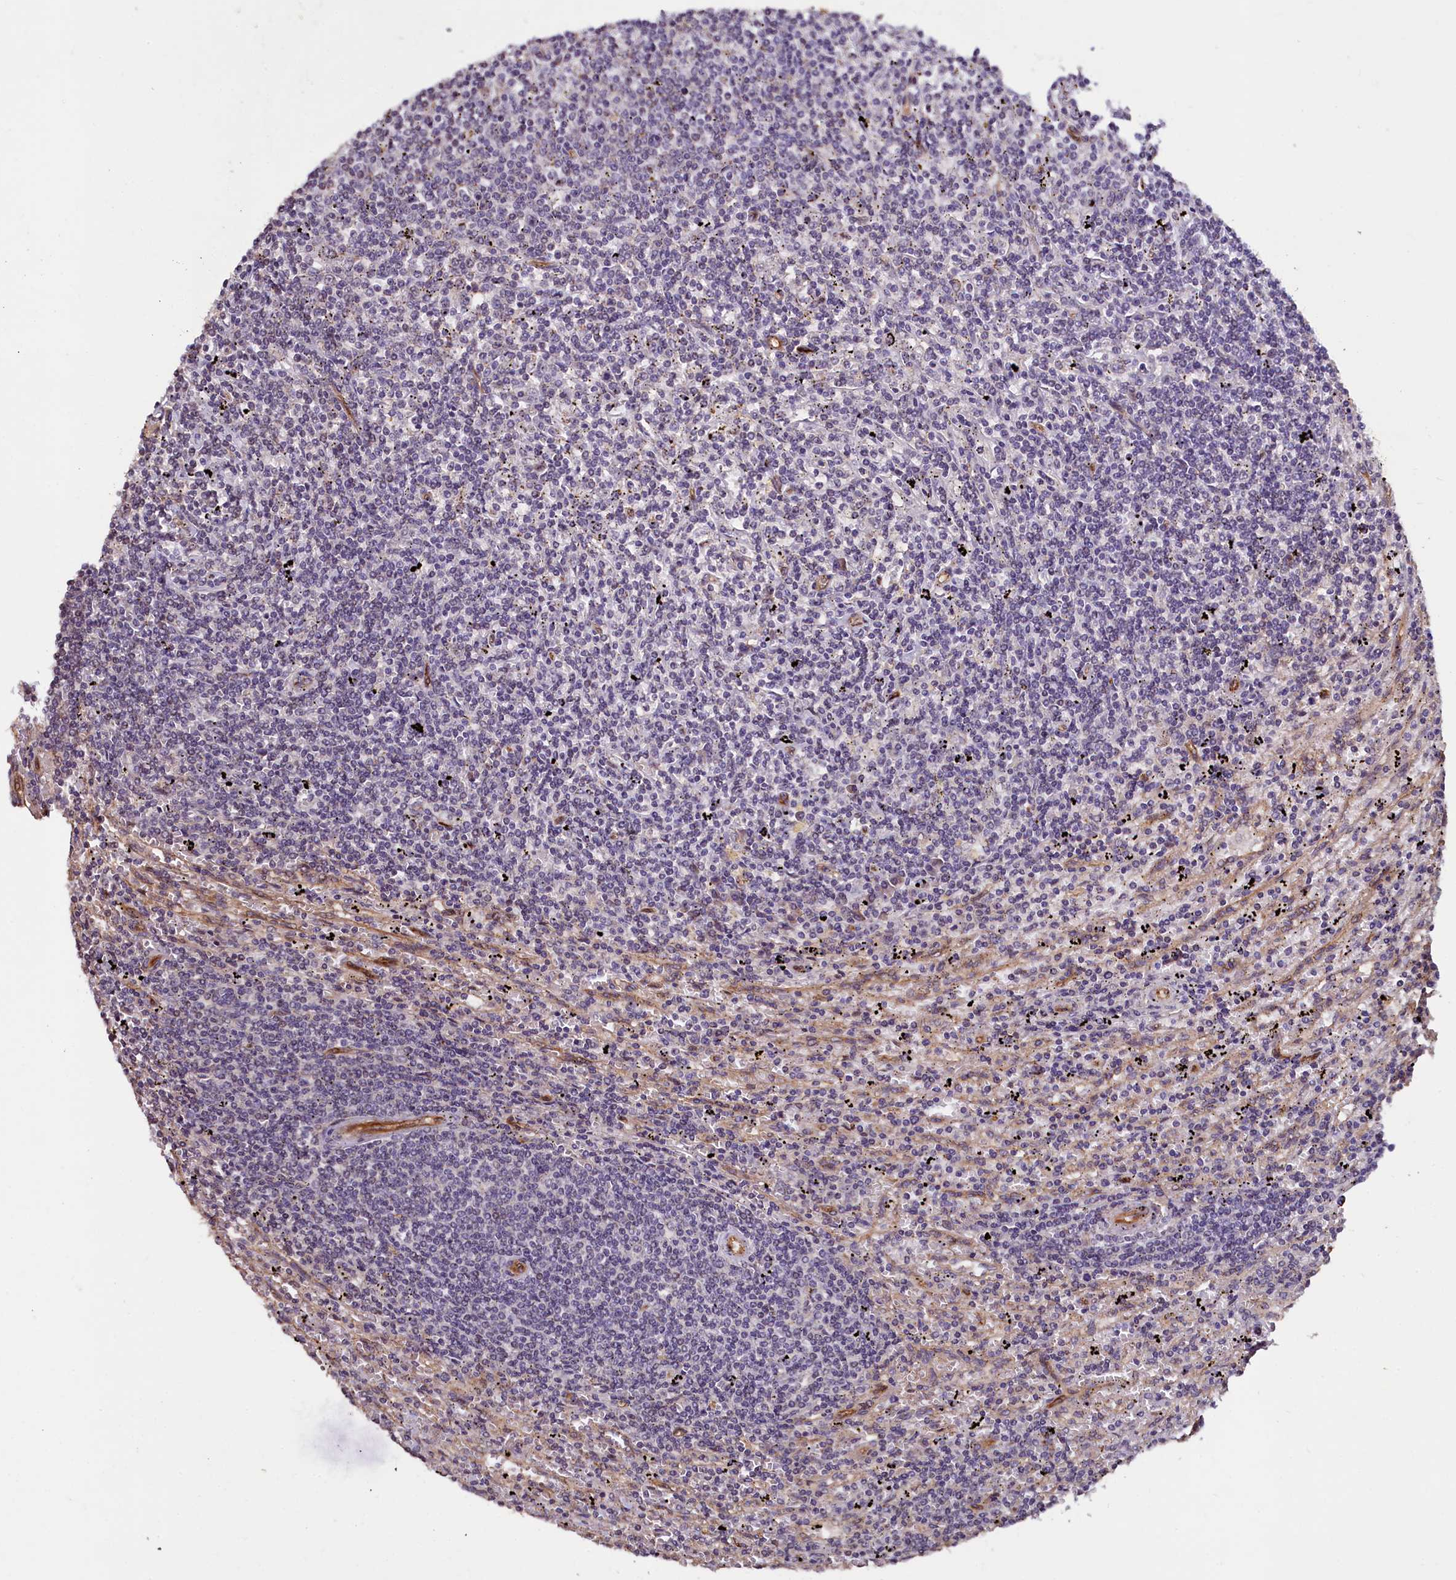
{"staining": {"intensity": "negative", "quantity": "none", "location": "none"}, "tissue": "lymphoma", "cell_type": "Tumor cells", "image_type": "cancer", "snomed": [{"axis": "morphology", "description": "Malignant lymphoma, non-Hodgkin's type, Low grade"}, {"axis": "topography", "description": "Spleen"}], "caption": "Immunohistochemistry (IHC) of human lymphoma reveals no expression in tumor cells.", "gene": "PALM", "patient": {"sex": "male", "age": 76}}